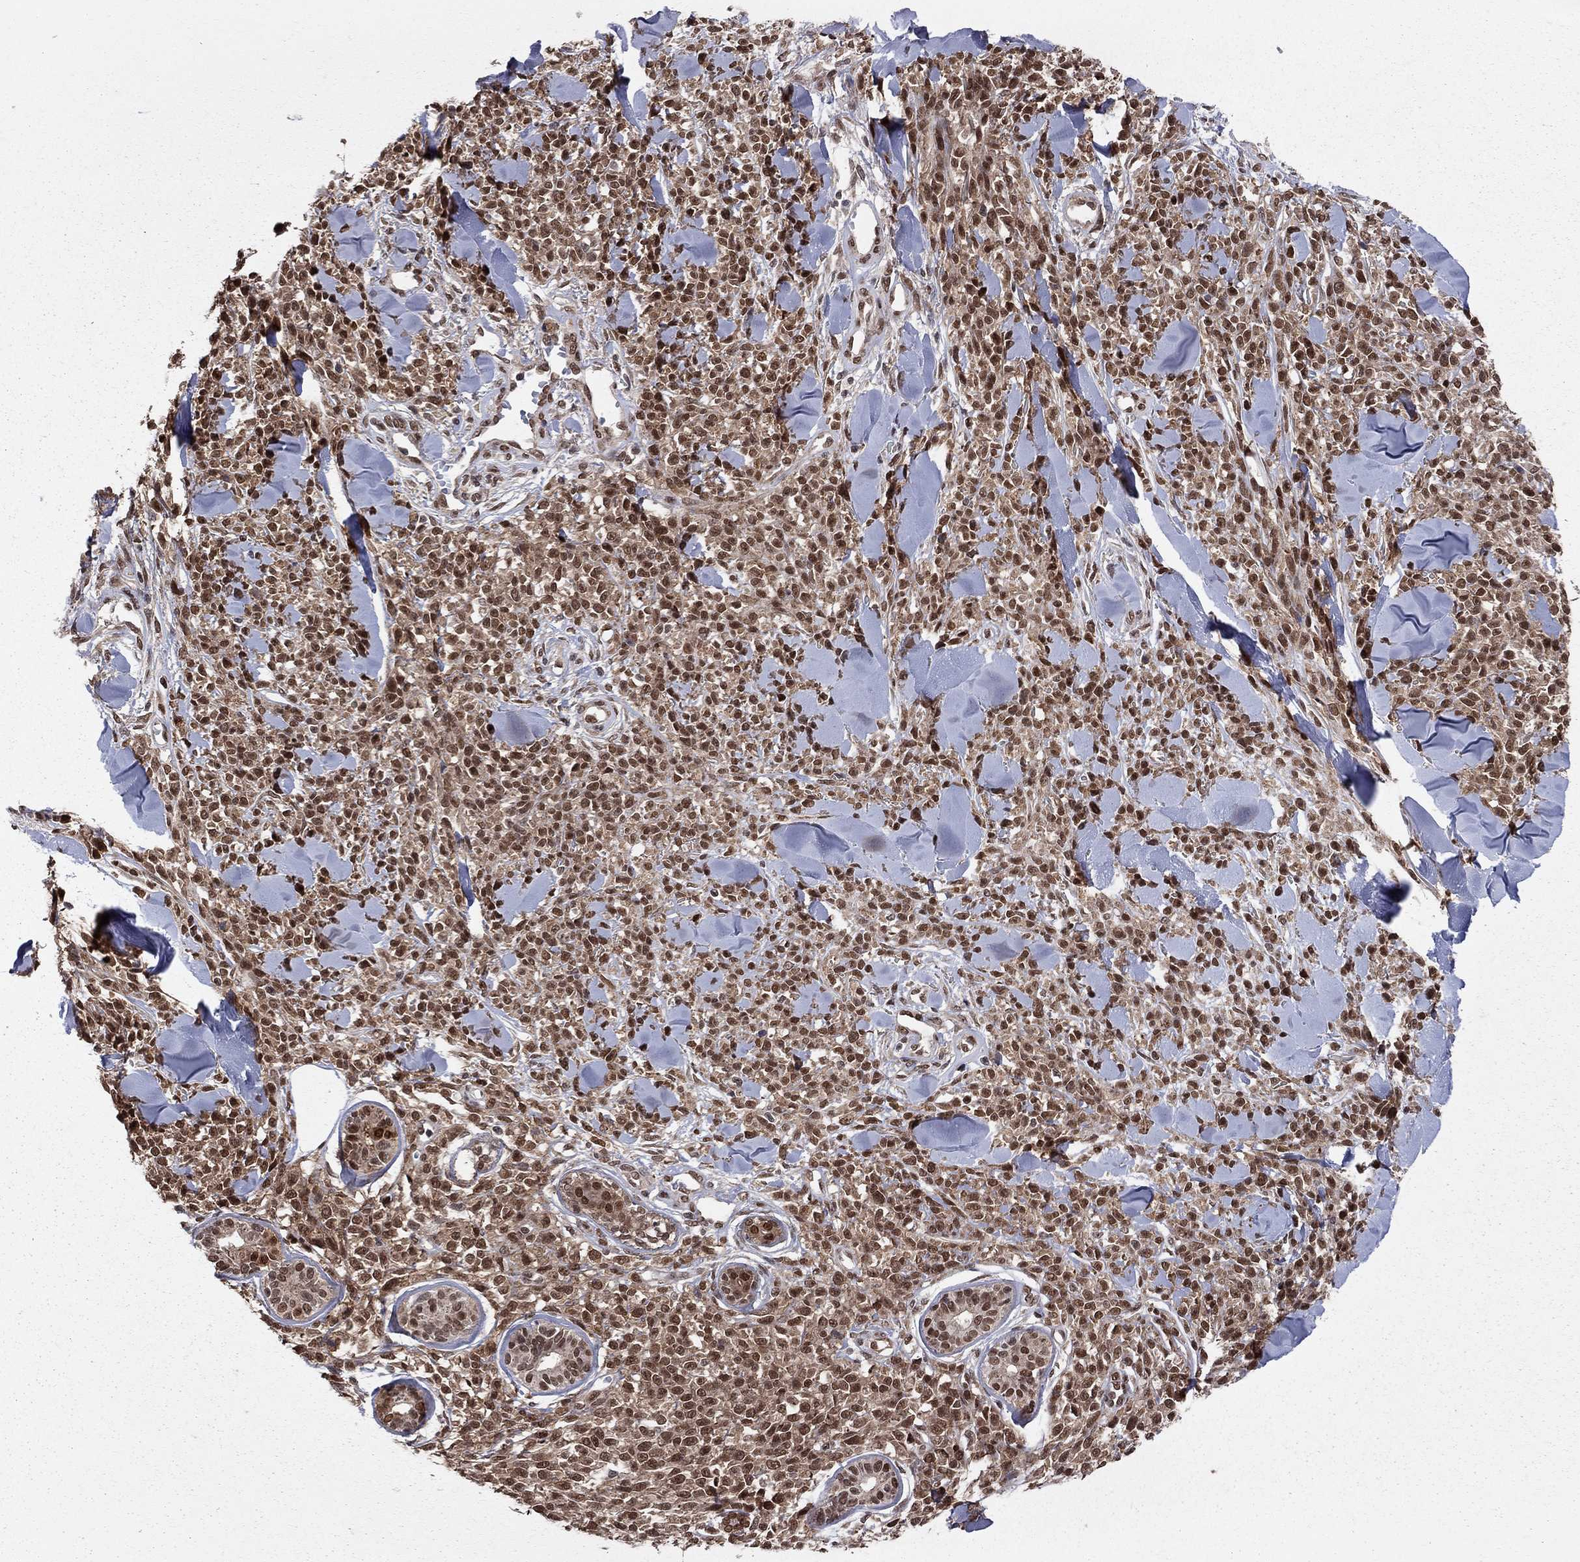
{"staining": {"intensity": "moderate", "quantity": ">75%", "location": "cytoplasmic/membranous,nuclear"}, "tissue": "melanoma", "cell_type": "Tumor cells", "image_type": "cancer", "snomed": [{"axis": "morphology", "description": "Malignant melanoma, NOS"}, {"axis": "topography", "description": "Skin"}, {"axis": "topography", "description": "Skin of trunk"}], "caption": "Tumor cells show moderate cytoplasmic/membranous and nuclear expression in approximately >75% of cells in malignant melanoma.", "gene": "SAP30L", "patient": {"sex": "male", "age": 74}}